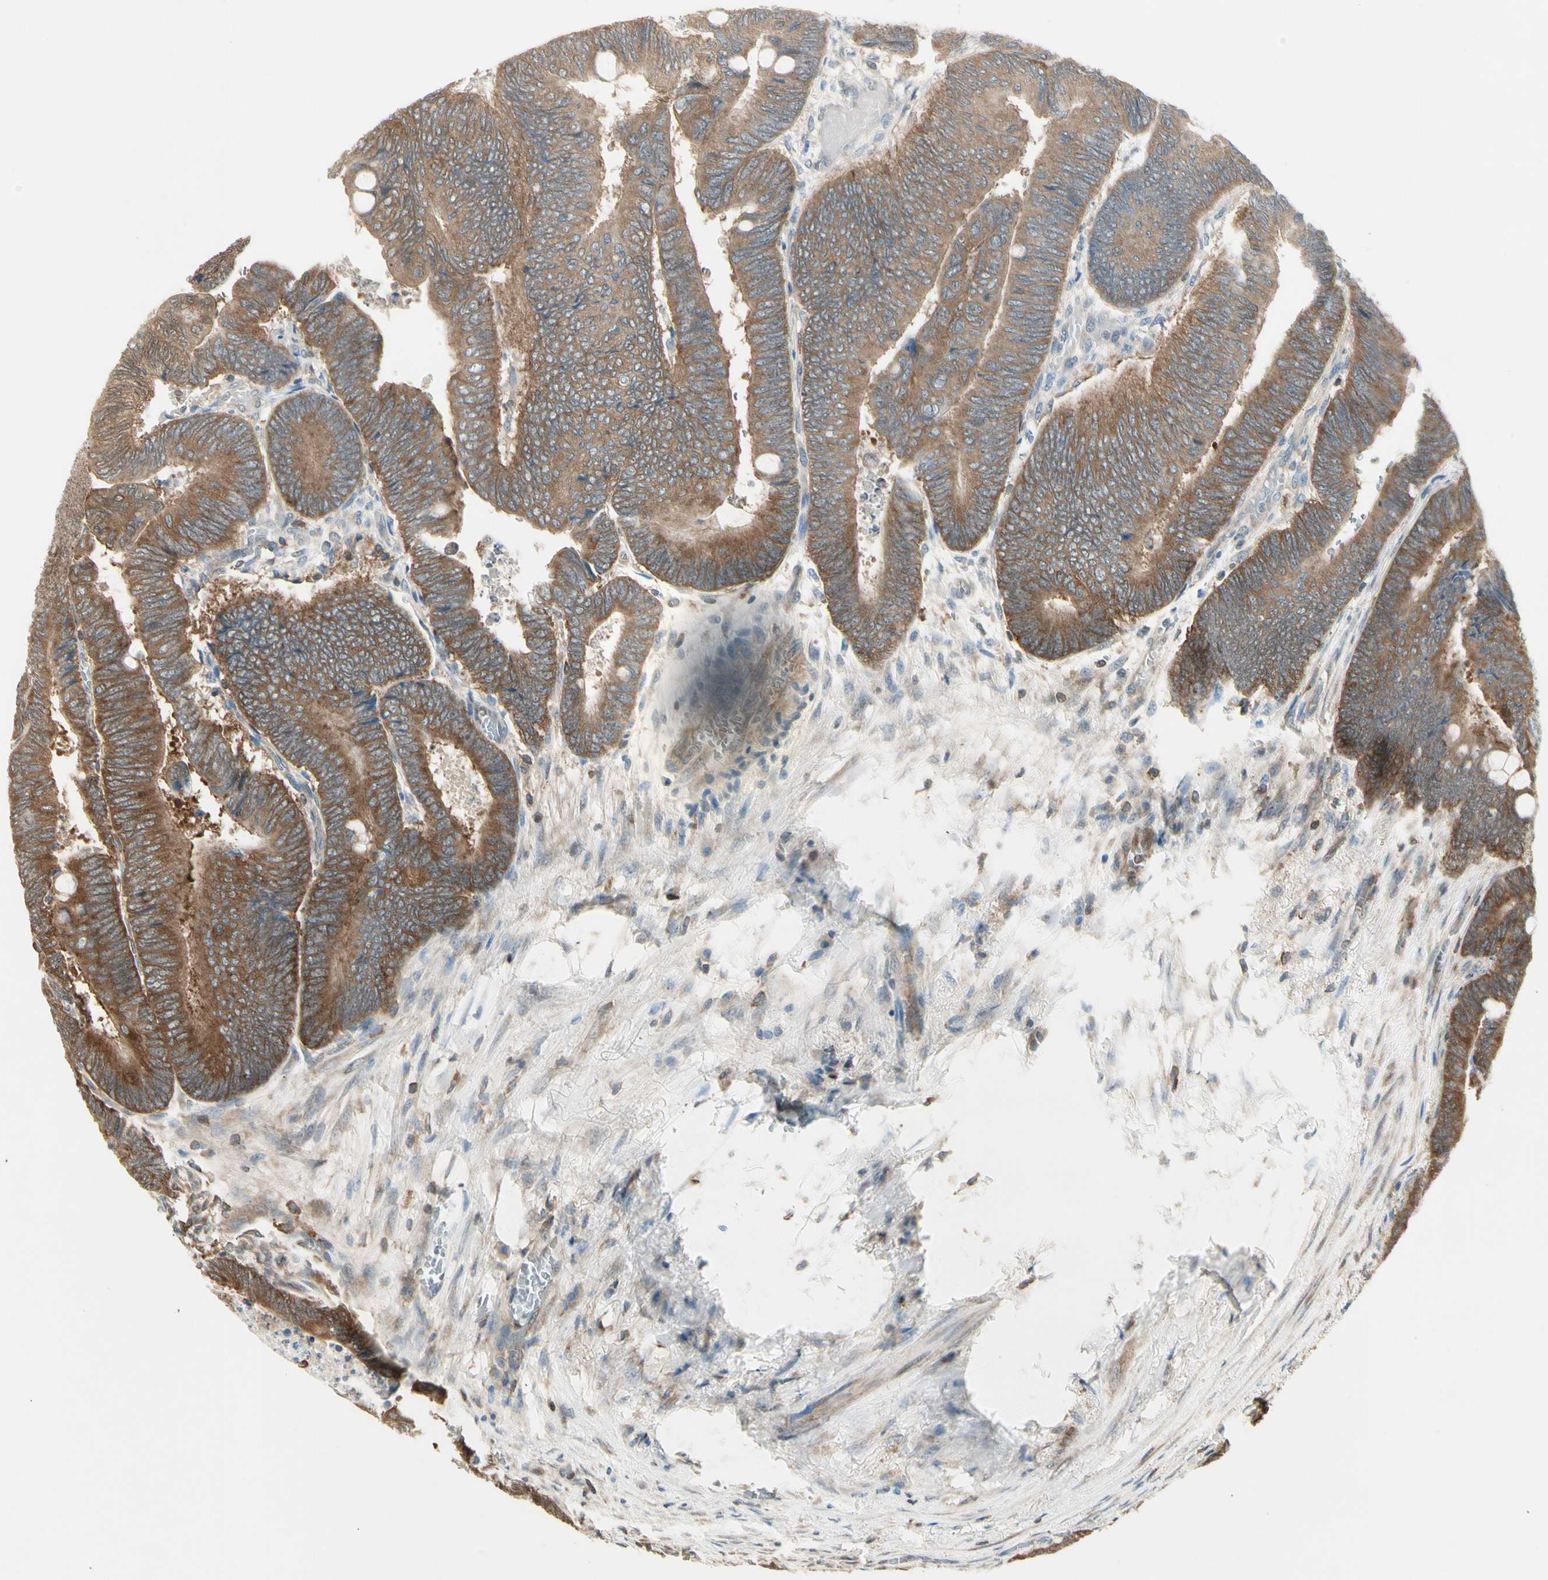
{"staining": {"intensity": "moderate", "quantity": ">75%", "location": "cytoplasmic/membranous"}, "tissue": "colorectal cancer", "cell_type": "Tumor cells", "image_type": "cancer", "snomed": [{"axis": "morphology", "description": "Normal tissue, NOS"}, {"axis": "morphology", "description": "Adenocarcinoma, NOS"}, {"axis": "topography", "description": "Rectum"}, {"axis": "topography", "description": "Peripheral nerve tissue"}], "caption": "Colorectal adenocarcinoma was stained to show a protein in brown. There is medium levels of moderate cytoplasmic/membranous staining in about >75% of tumor cells. (Brightfield microscopy of DAB IHC at high magnification).", "gene": "OXSR1", "patient": {"sex": "male", "age": 92}}